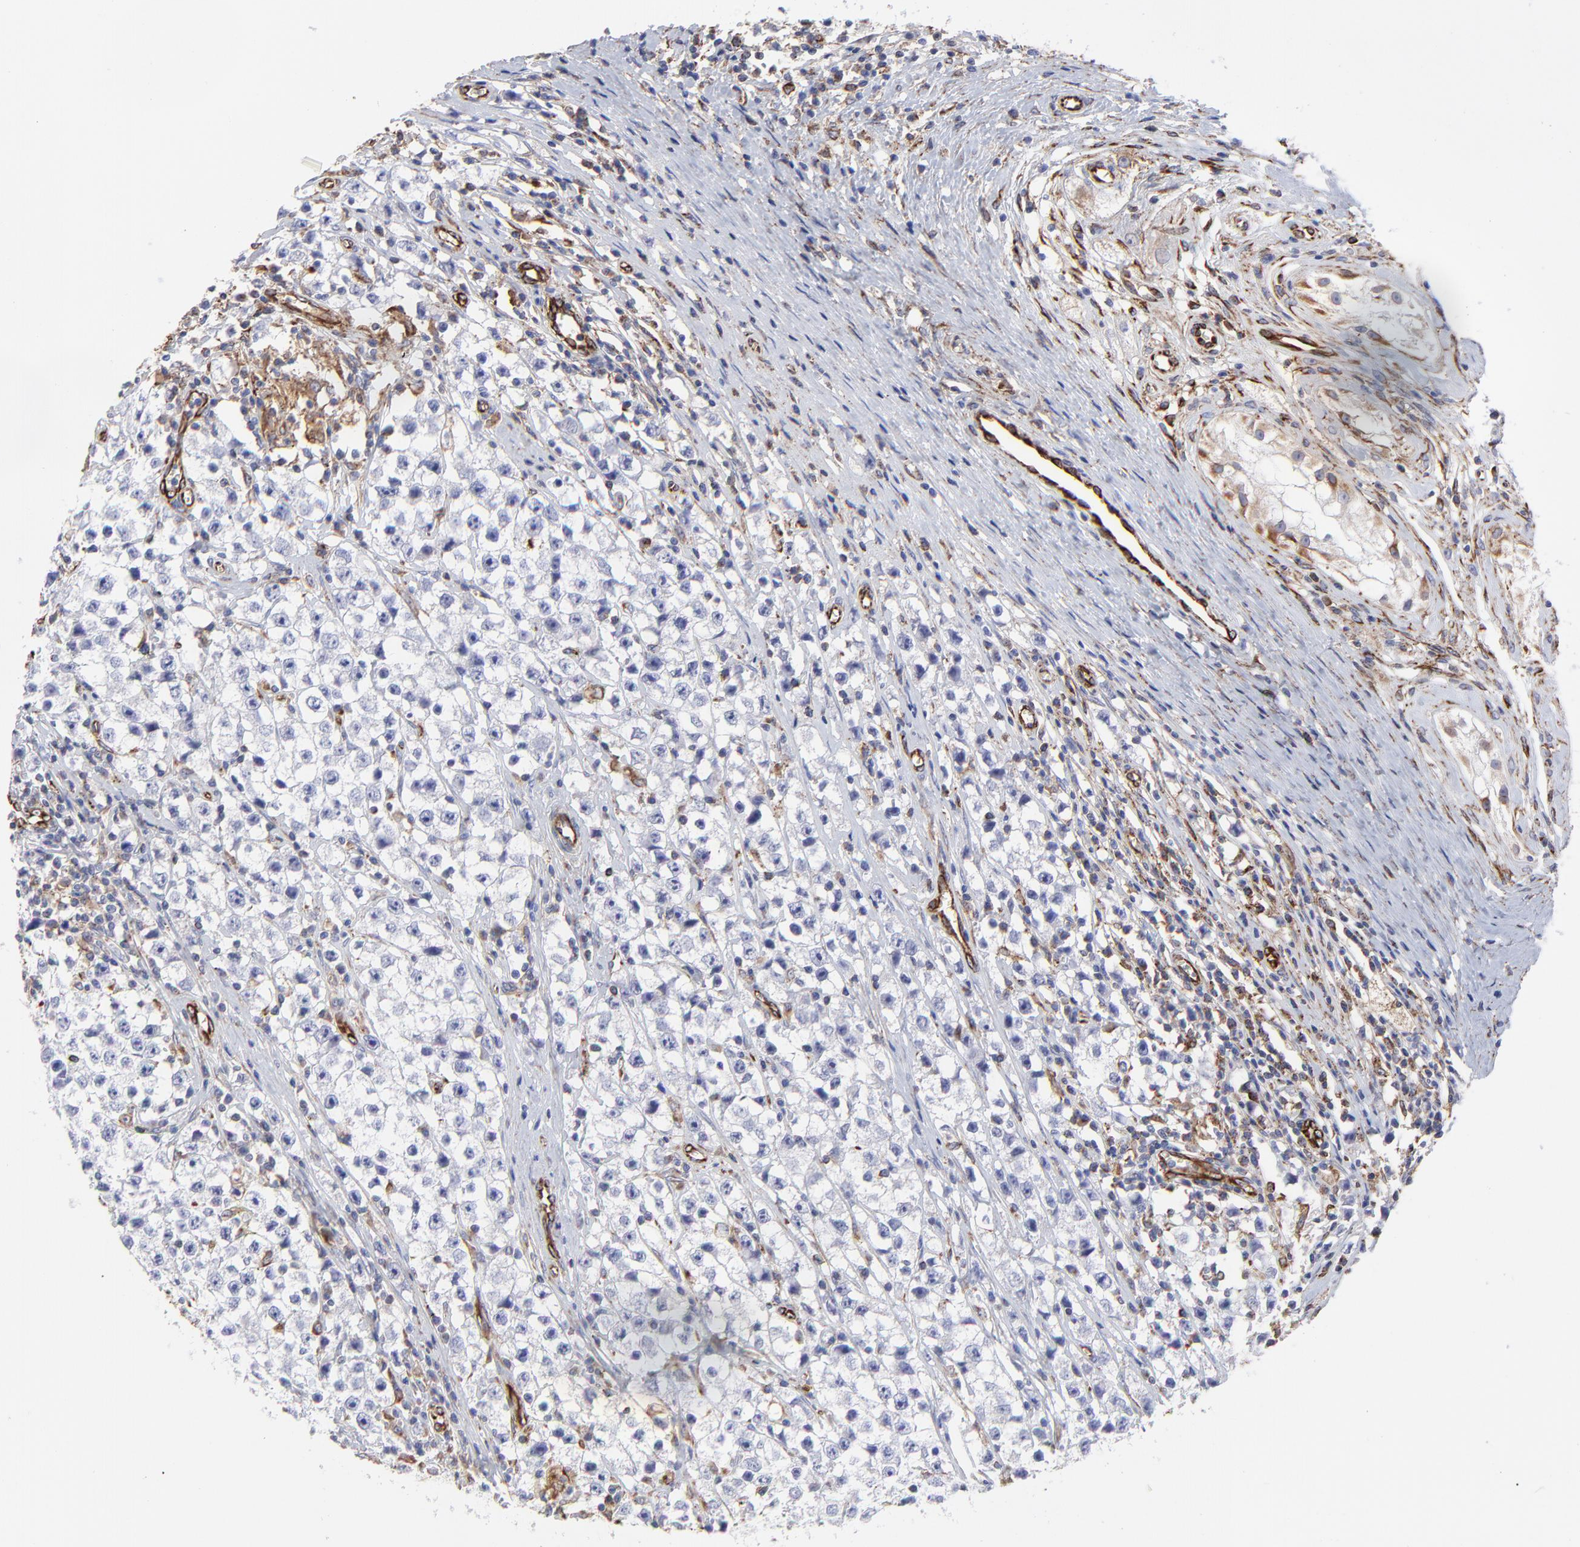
{"staining": {"intensity": "moderate", "quantity": "<25%", "location": "cytoplasmic/membranous"}, "tissue": "testis cancer", "cell_type": "Tumor cells", "image_type": "cancer", "snomed": [{"axis": "morphology", "description": "Seminoma, NOS"}, {"axis": "topography", "description": "Testis"}], "caption": "The image shows immunohistochemical staining of seminoma (testis). There is moderate cytoplasmic/membranous expression is present in about <25% of tumor cells. (Stains: DAB (3,3'-diaminobenzidine) in brown, nuclei in blue, Microscopy: brightfield microscopy at high magnification).", "gene": "COX8C", "patient": {"sex": "male", "age": 35}}